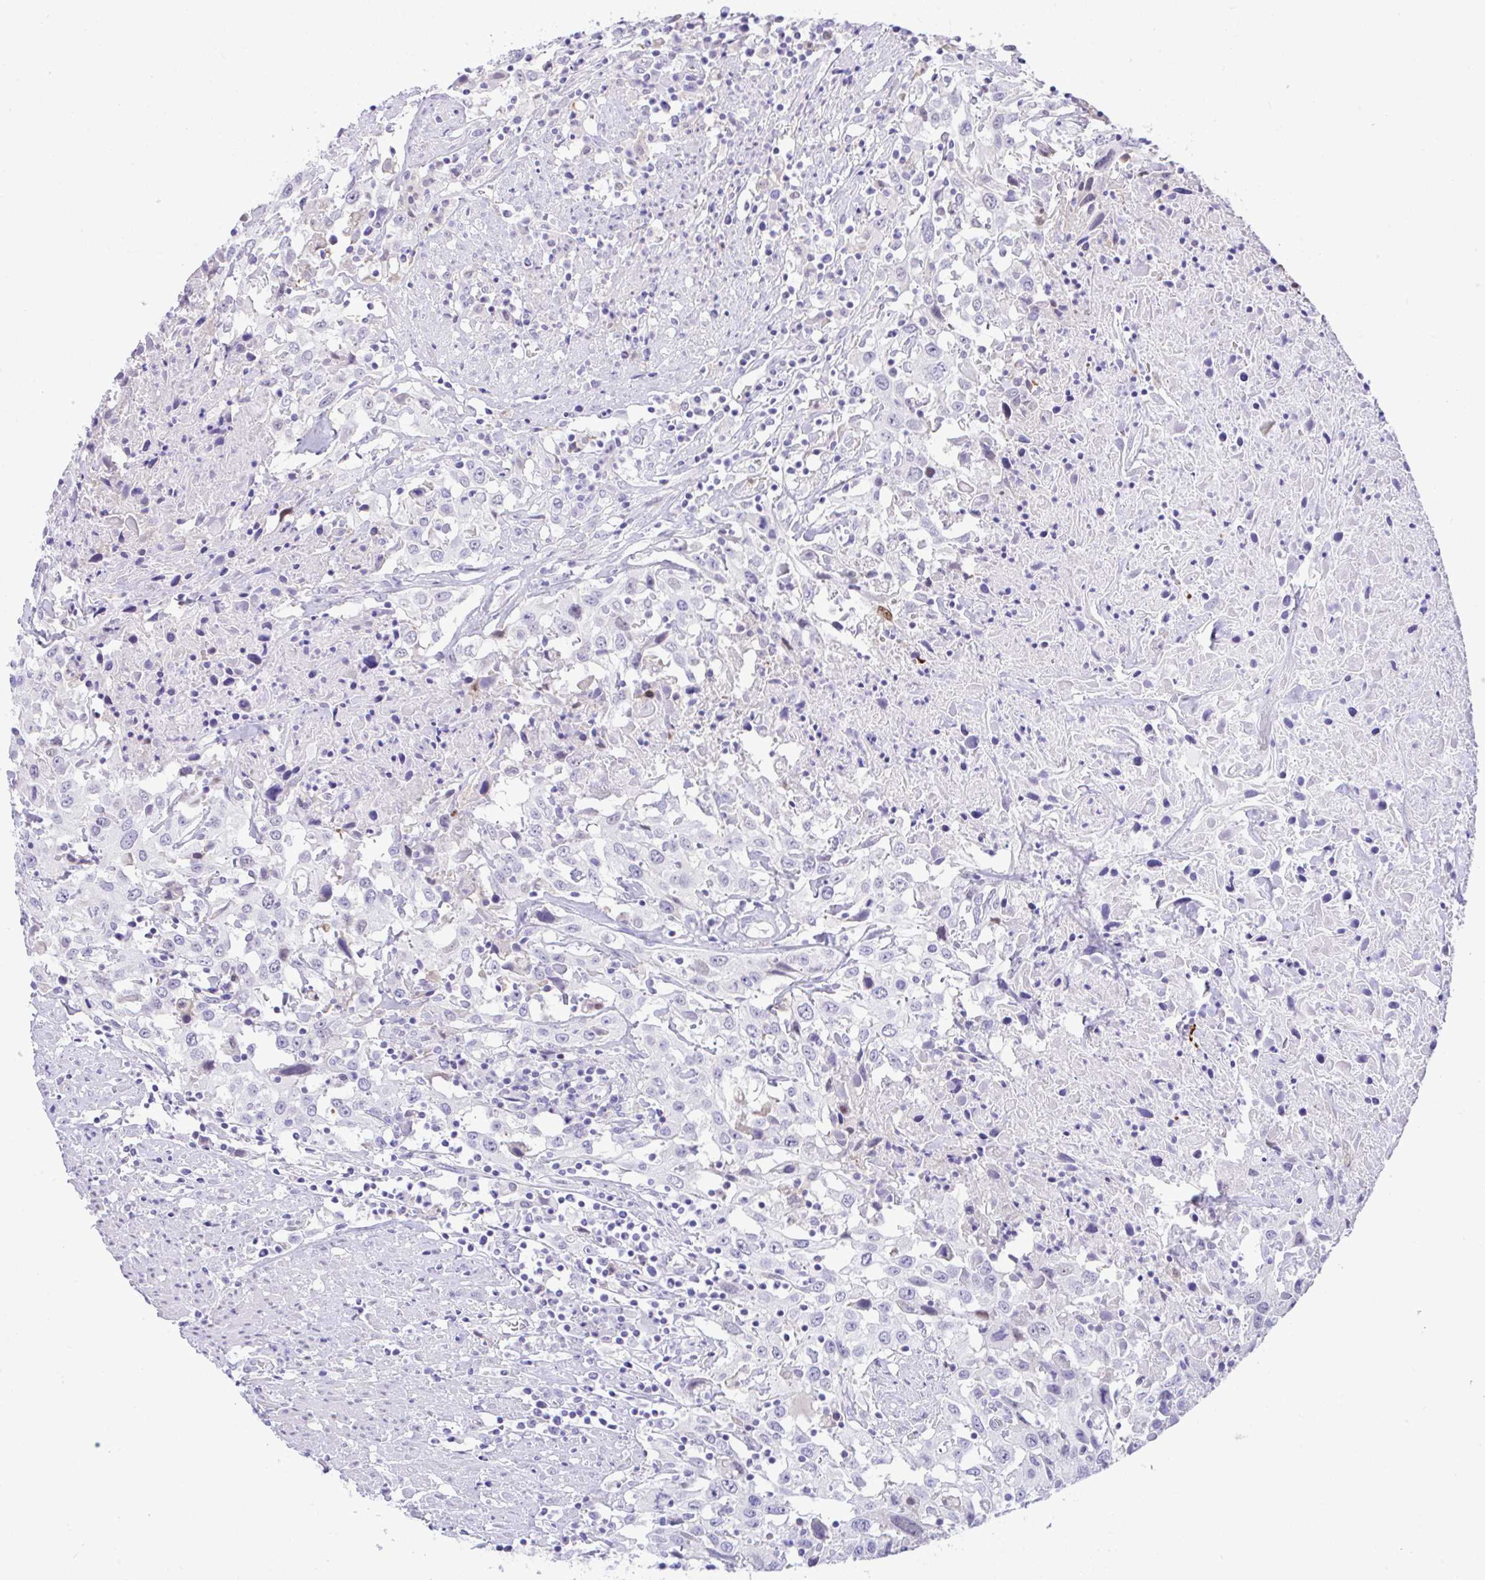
{"staining": {"intensity": "negative", "quantity": "none", "location": "none"}, "tissue": "urothelial cancer", "cell_type": "Tumor cells", "image_type": "cancer", "snomed": [{"axis": "morphology", "description": "Urothelial carcinoma, High grade"}, {"axis": "topography", "description": "Urinary bladder"}], "caption": "Tumor cells show no significant protein positivity in high-grade urothelial carcinoma.", "gene": "ZNF485", "patient": {"sex": "male", "age": 61}}